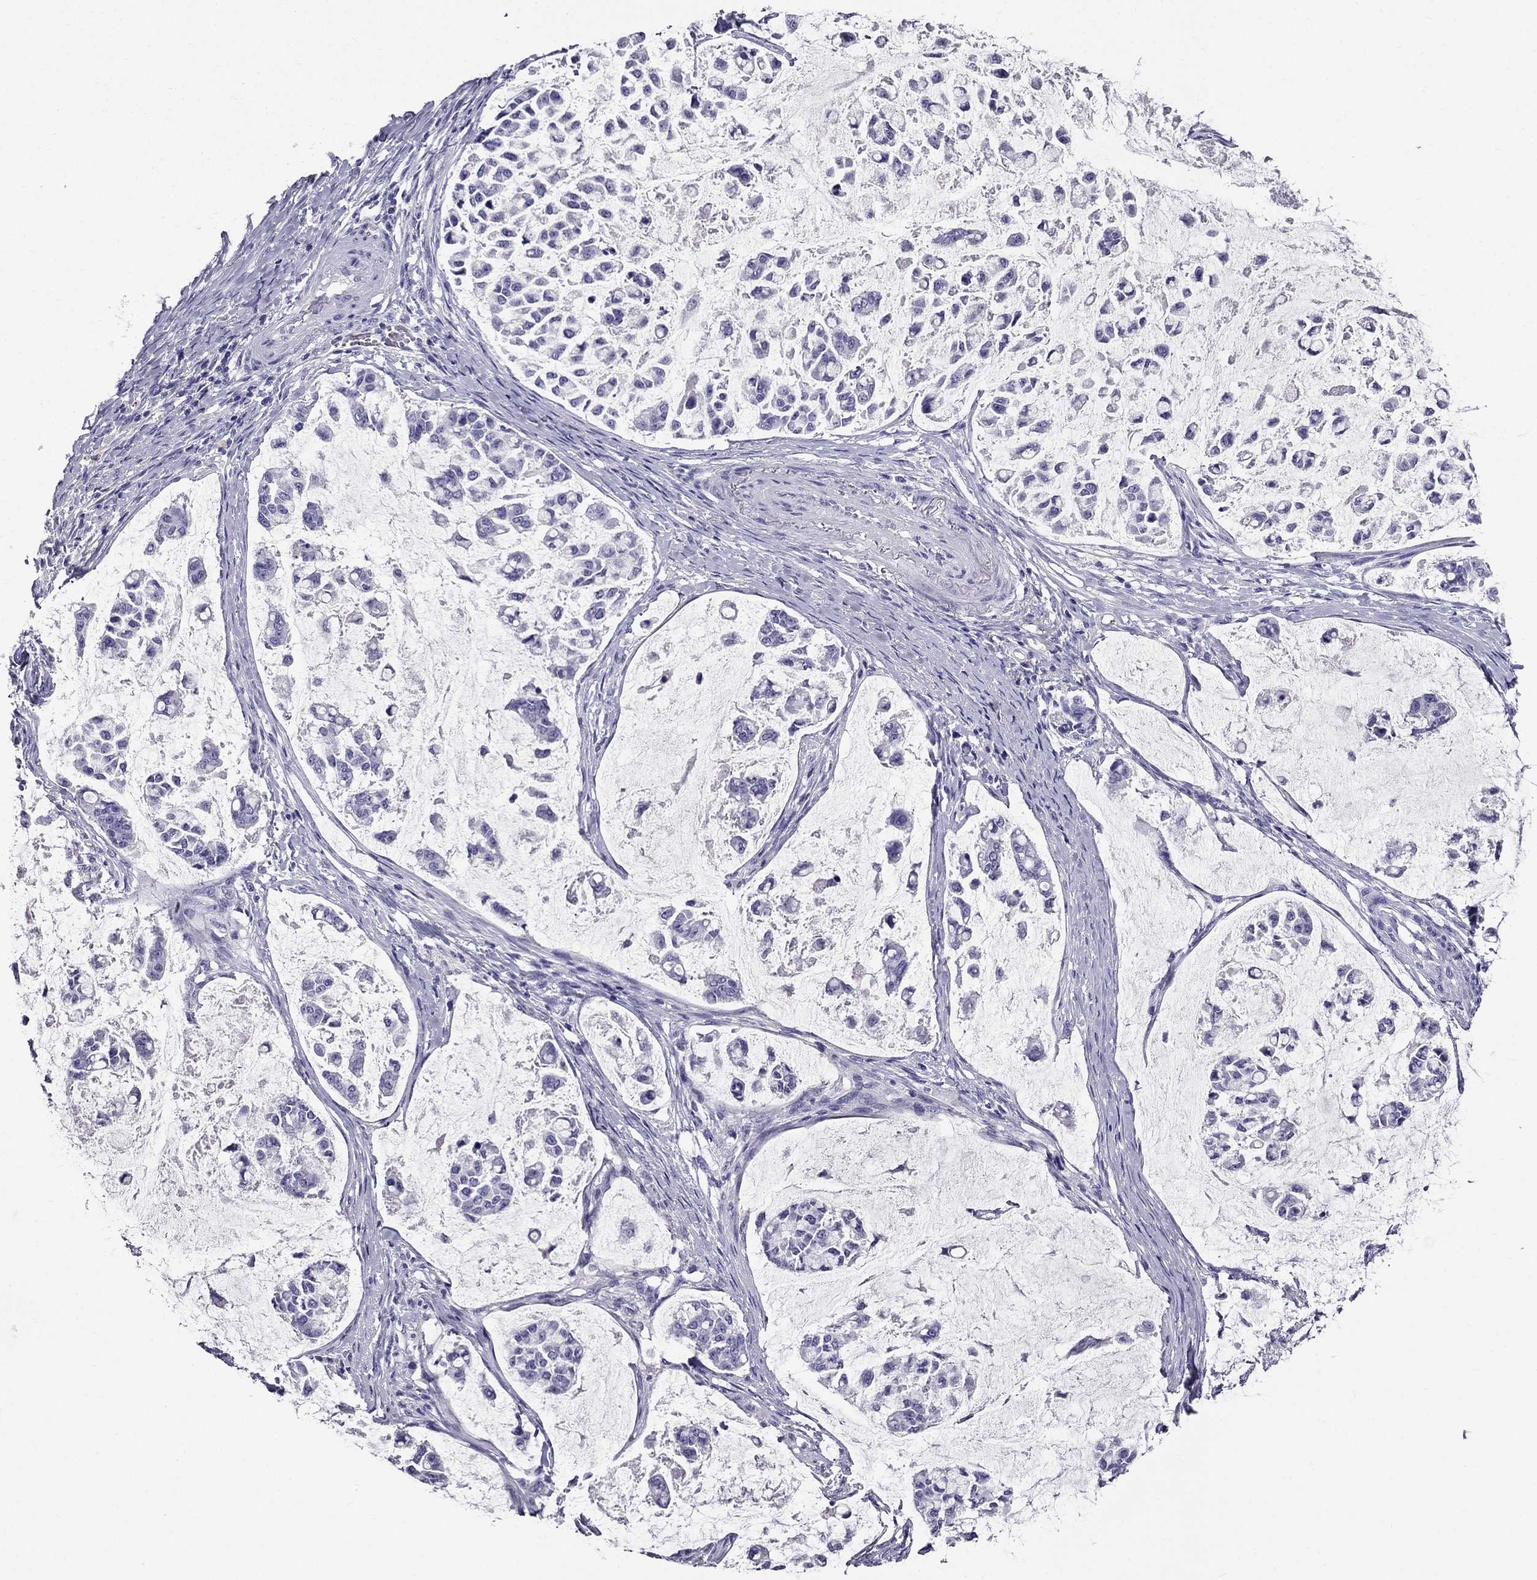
{"staining": {"intensity": "negative", "quantity": "none", "location": "none"}, "tissue": "stomach cancer", "cell_type": "Tumor cells", "image_type": "cancer", "snomed": [{"axis": "morphology", "description": "Adenocarcinoma, NOS"}, {"axis": "topography", "description": "Stomach"}], "caption": "The histopathology image reveals no significant expression in tumor cells of stomach cancer.", "gene": "ZNF541", "patient": {"sex": "male", "age": 82}}